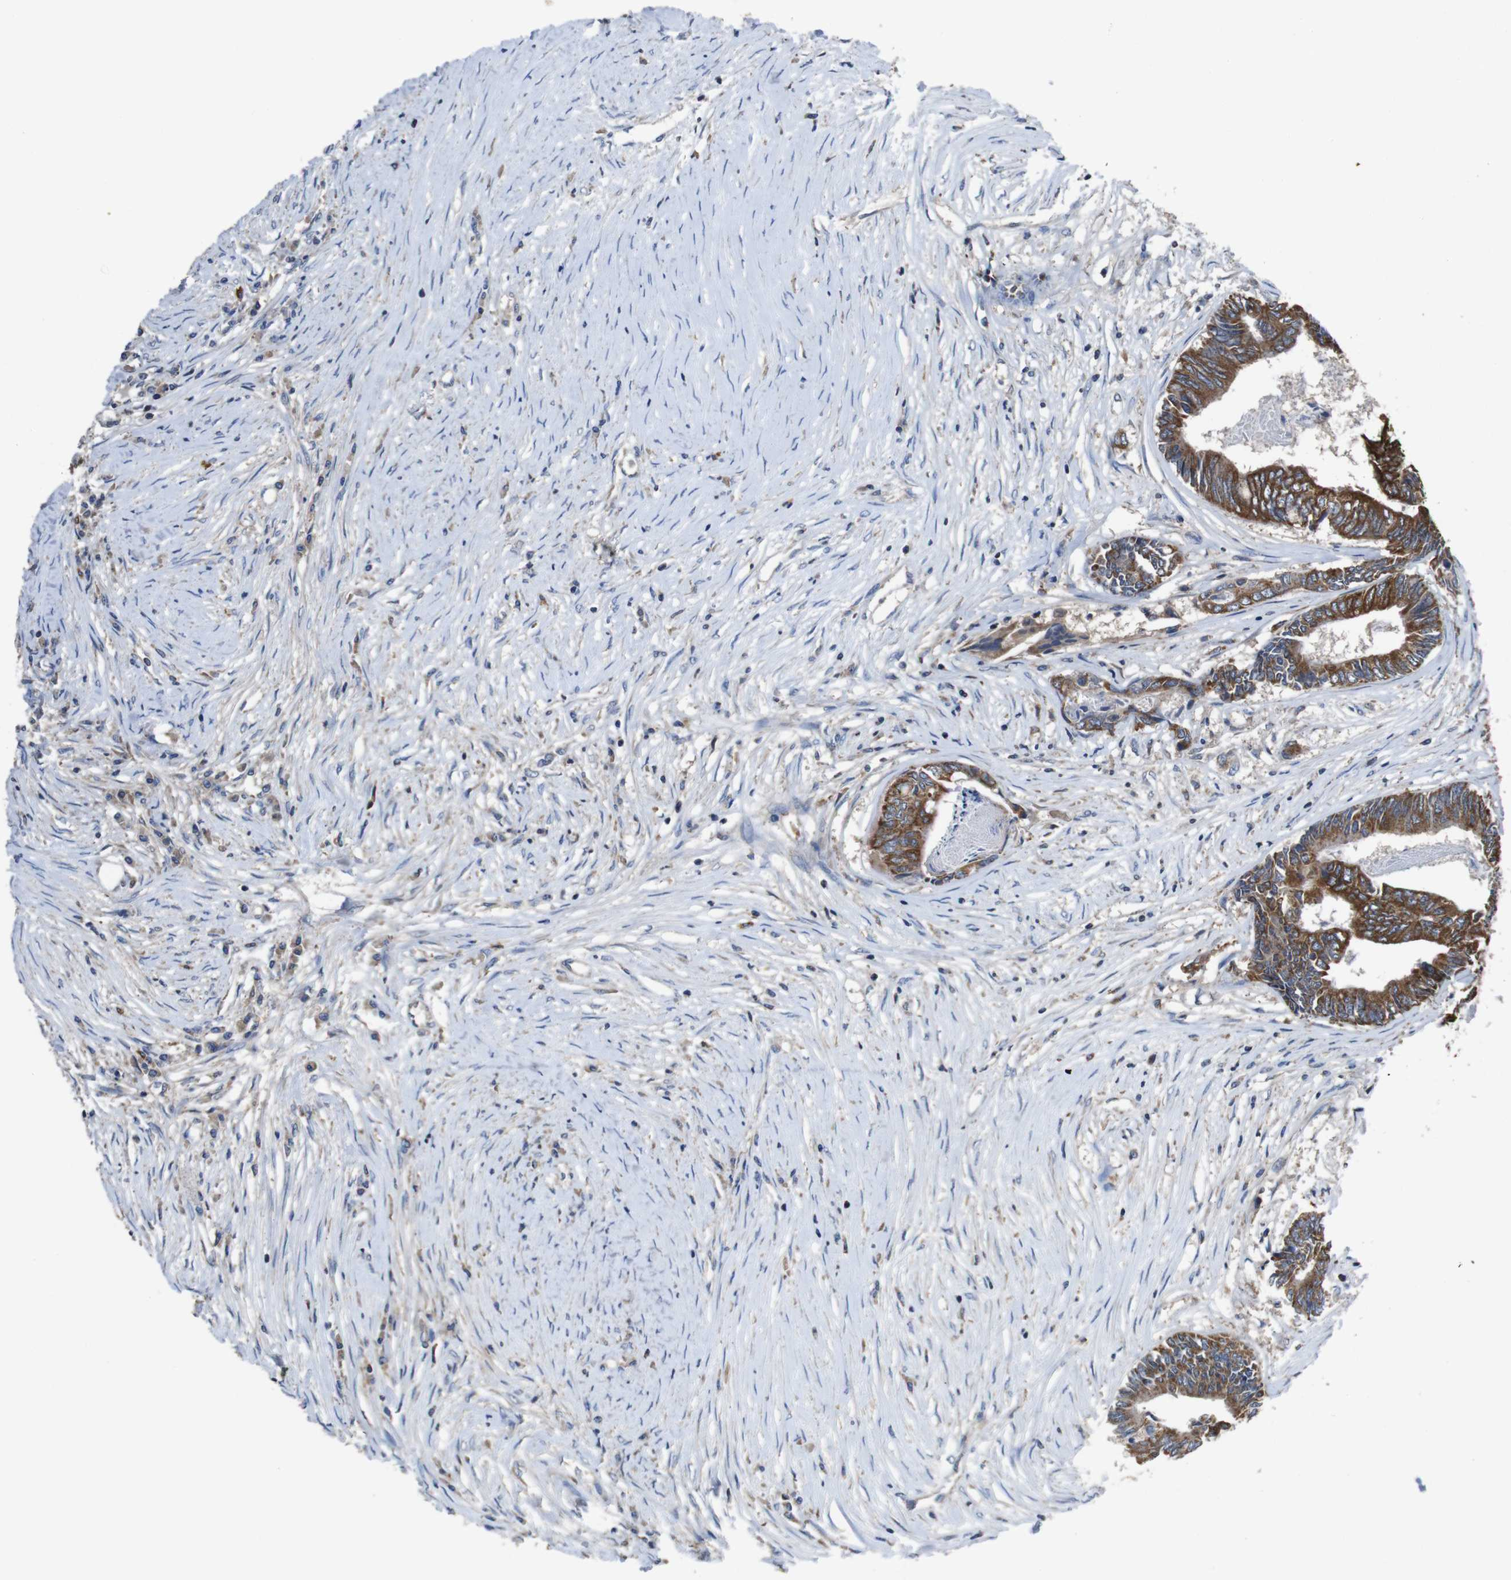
{"staining": {"intensity": "moderate", "quantity": ">75%", "location": "cytoplasmic/membranous"}, "tissue": "colorectal cancer", "cell_type": "Tumor cells", "image_type": "cancer", "snomed": [{"axis": "morphology", "description": "Adenocarcinoma, NOS"}, {"axis": "topography", "description": "Rectum"}], "caption": "Immunohistochemistry (DAB (3,3'-diaminobenzidine)) staining of human colorectal adenocarcinoma shows moderate cytoplasmic/membranous protein staining in about >75% of tumor cells. The staining was performed using DAB, with brown indicating positive protein expression. Nuclei are stained blue with hematoxylin.", "gene": "GLIPR1", "patient": {"sex": "male", "age": 63}}